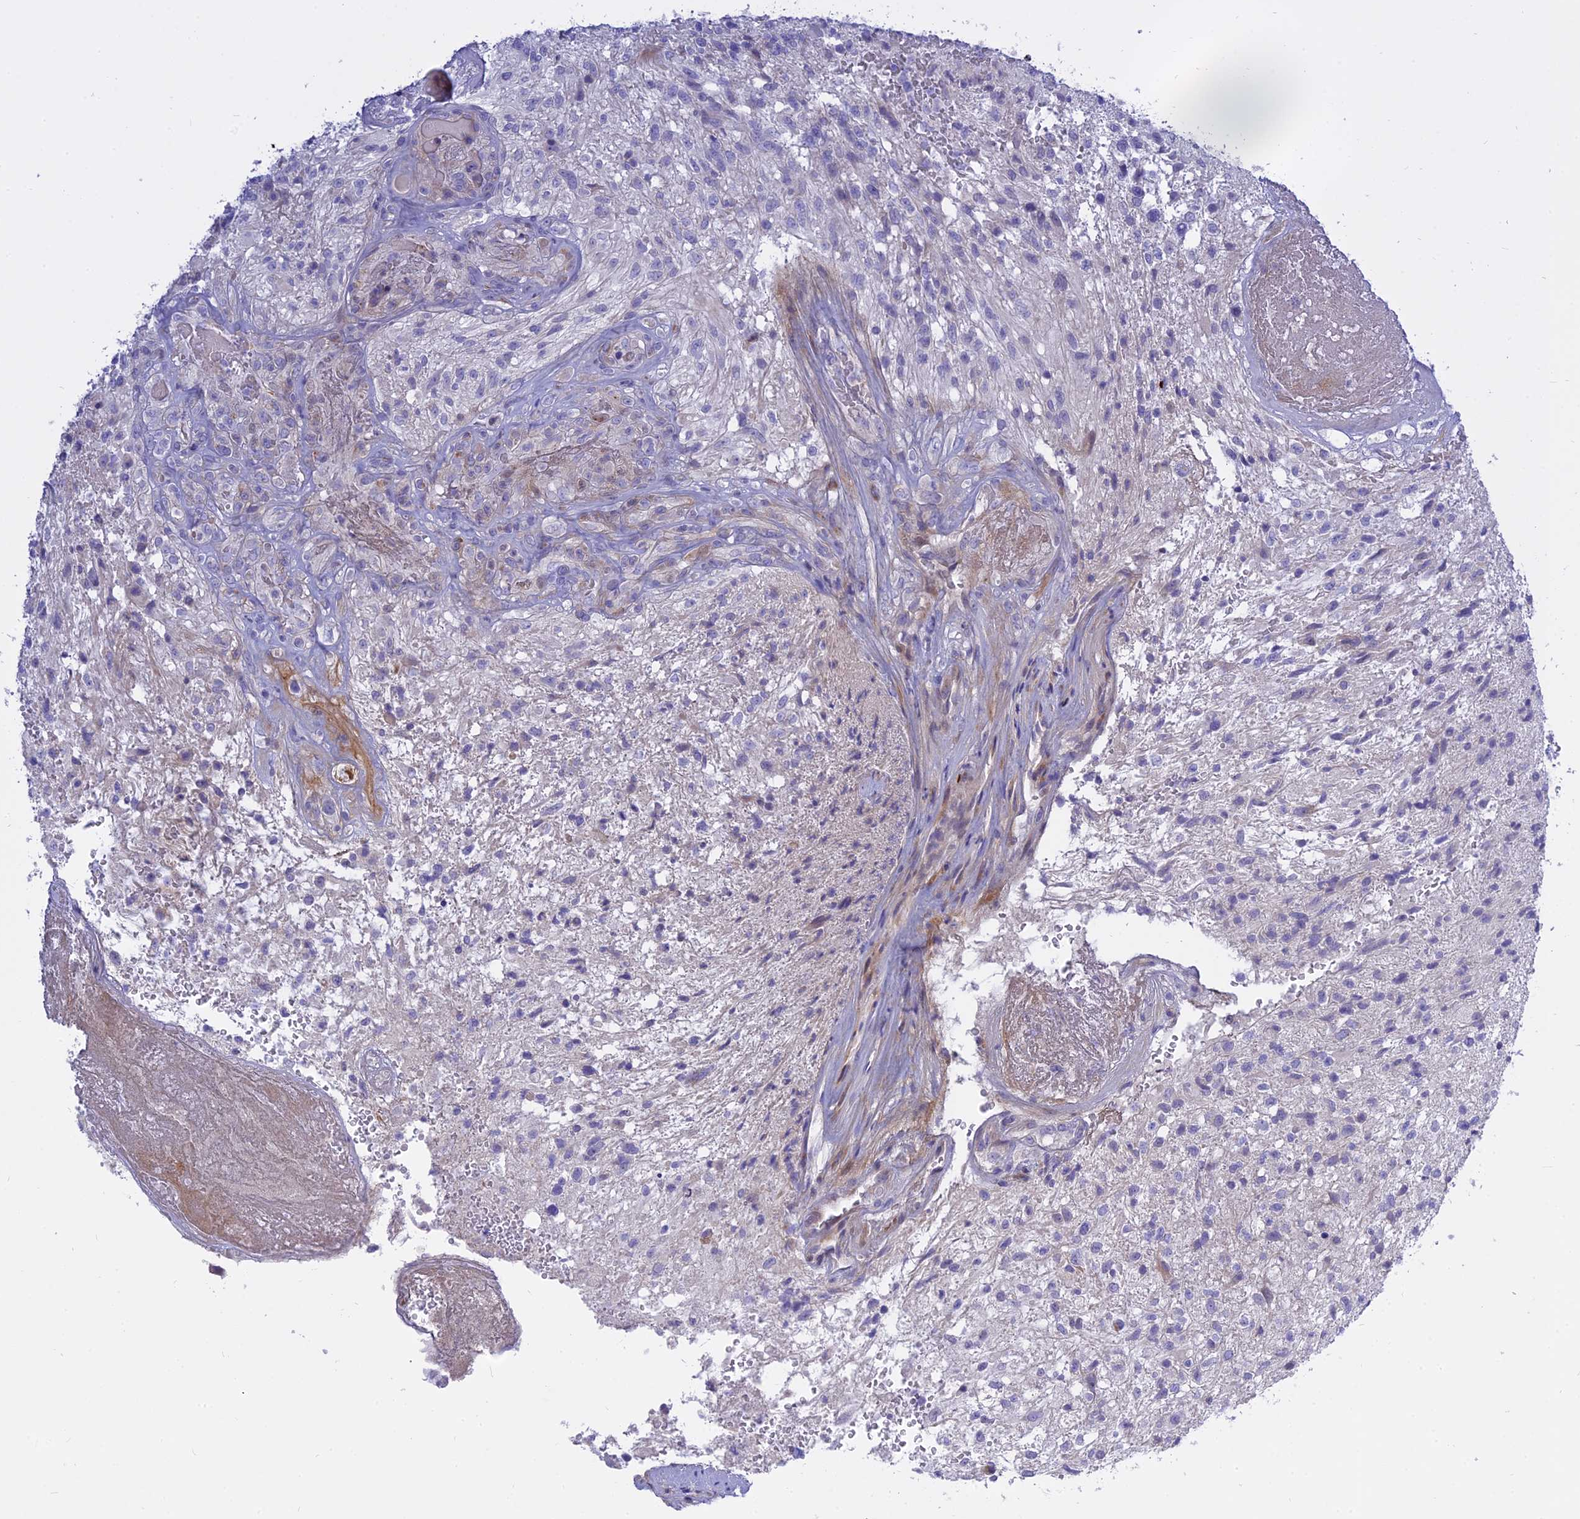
{"staining": {"intensity": "negative", "quantity": "none", "location": "none"}, "tissue": "glioma", "cell_type": "Tumor cells", "image_type": "cancer", "snomed": [{"axis": "morphology", "description": "Glioma, malignant, High grade"}, {"axis": "topography", "description": "Brain"}], "caption": "Glioma stained for a protein using immunohistochemistry reveals no staining tumor cells.", "gene": "MBD3L1", "patient": {"sex": "male", "age": 56}}